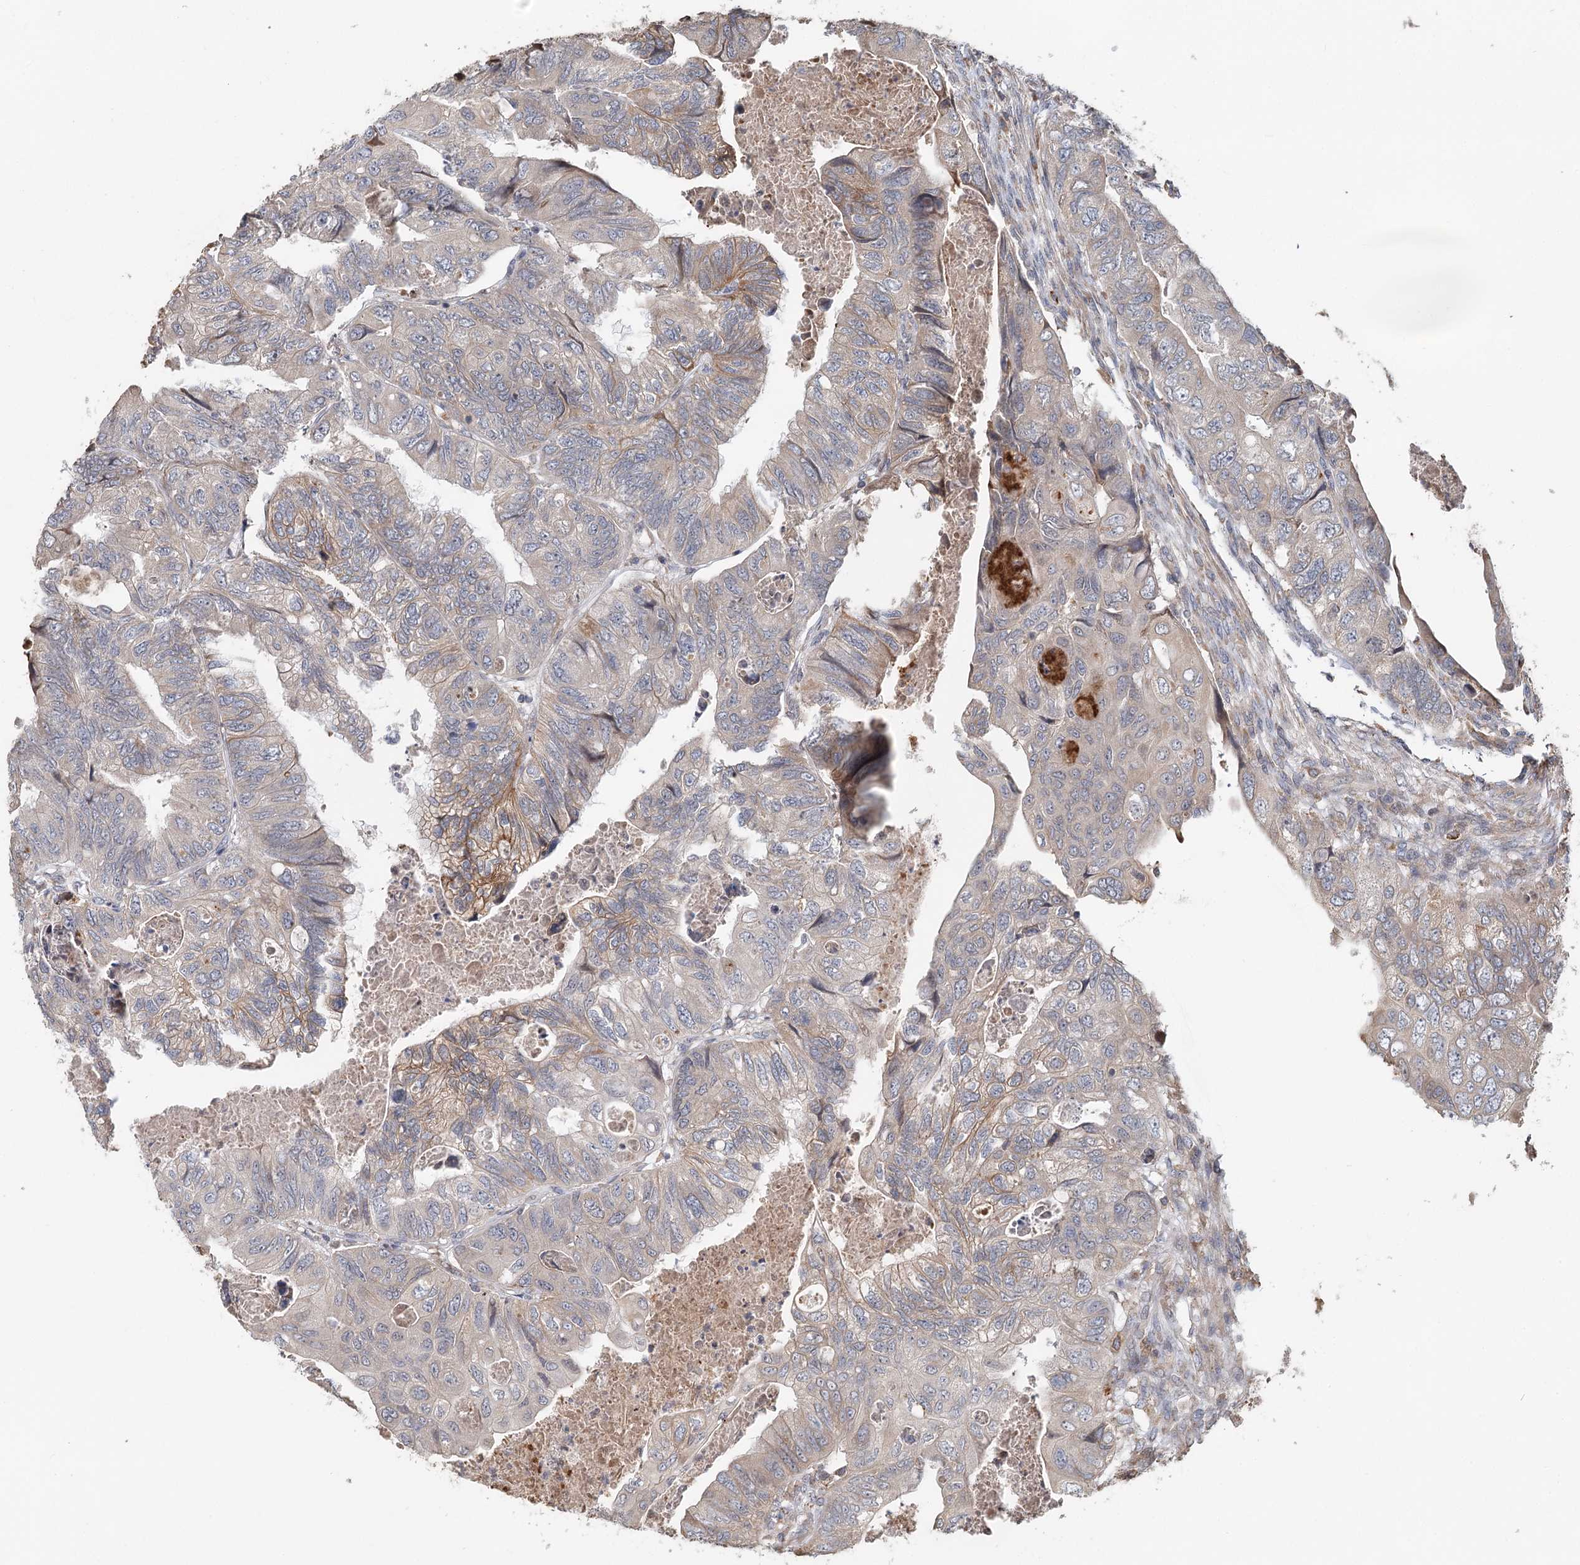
{"staining": {"intensity": "negative", "quantity": "none", "location": "none"}, "tissue": "colorectal cancer", "cell_type": "Tumor cells", "image_type": "cancer", "snomed": [{"axis": "morphology", "description": "Adenocarcinoma, NOS"}, {"axis": "topography", "description": "Rectum"}], "caption": "This is a photomicrograph of immunohistochemistry staining of adenocarcinoma (colorectal), which shows no staining in tumor cells. (IHC, brightfield microscopy, high magnification).", "gene": "RNF111", "patient": {"sex": "male", "age": 63}}